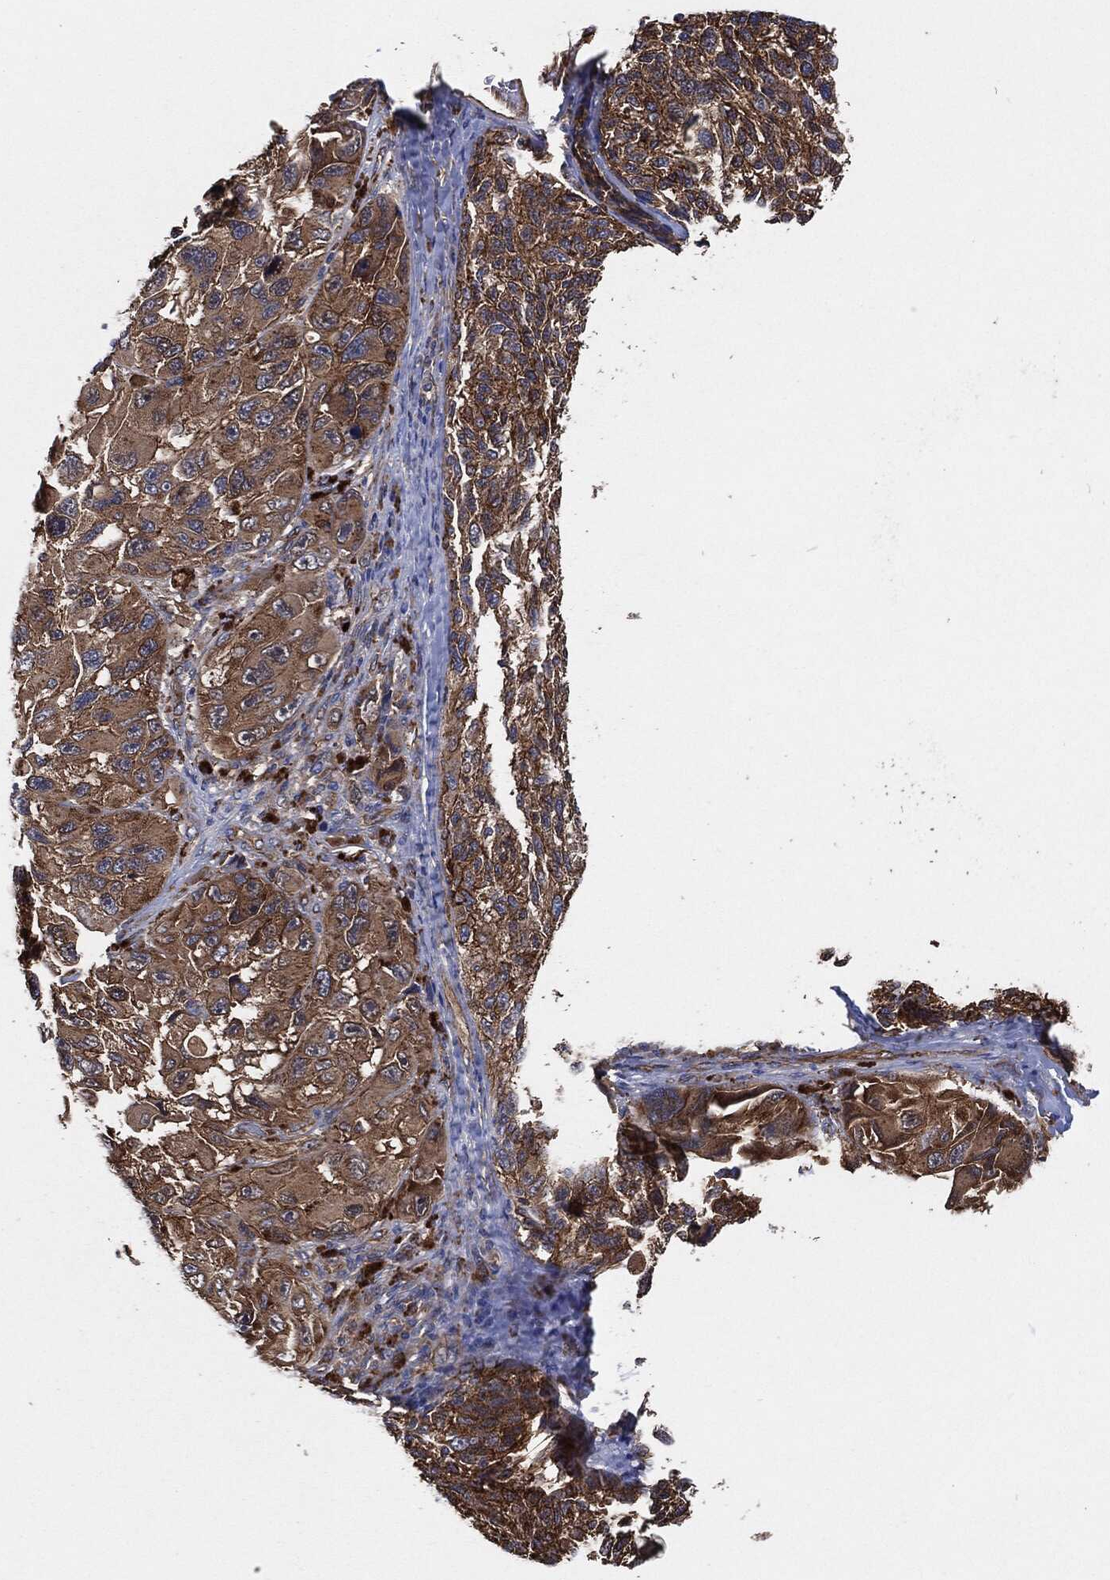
{"staining": {"intensity": "strong", "quantity": "25%-75%", "location": "cytoplasmic/membranous"}, "tissue": "melanoma", "cell_type": "Tumor cells", "image_type": "cancer", "snomed": [{"axis": "morphology", "description": "Malignant melanoma, NOS"}, {"axis": "topography", "description": "Skin"}], "caption": "Protein staining of melanoma tissue shows strong cytoplasmic/membranous positivity in about 25%-75% of tumor cells.", "gene": "CTNNA1", "patient": {"sex": "female", "age": 73}}